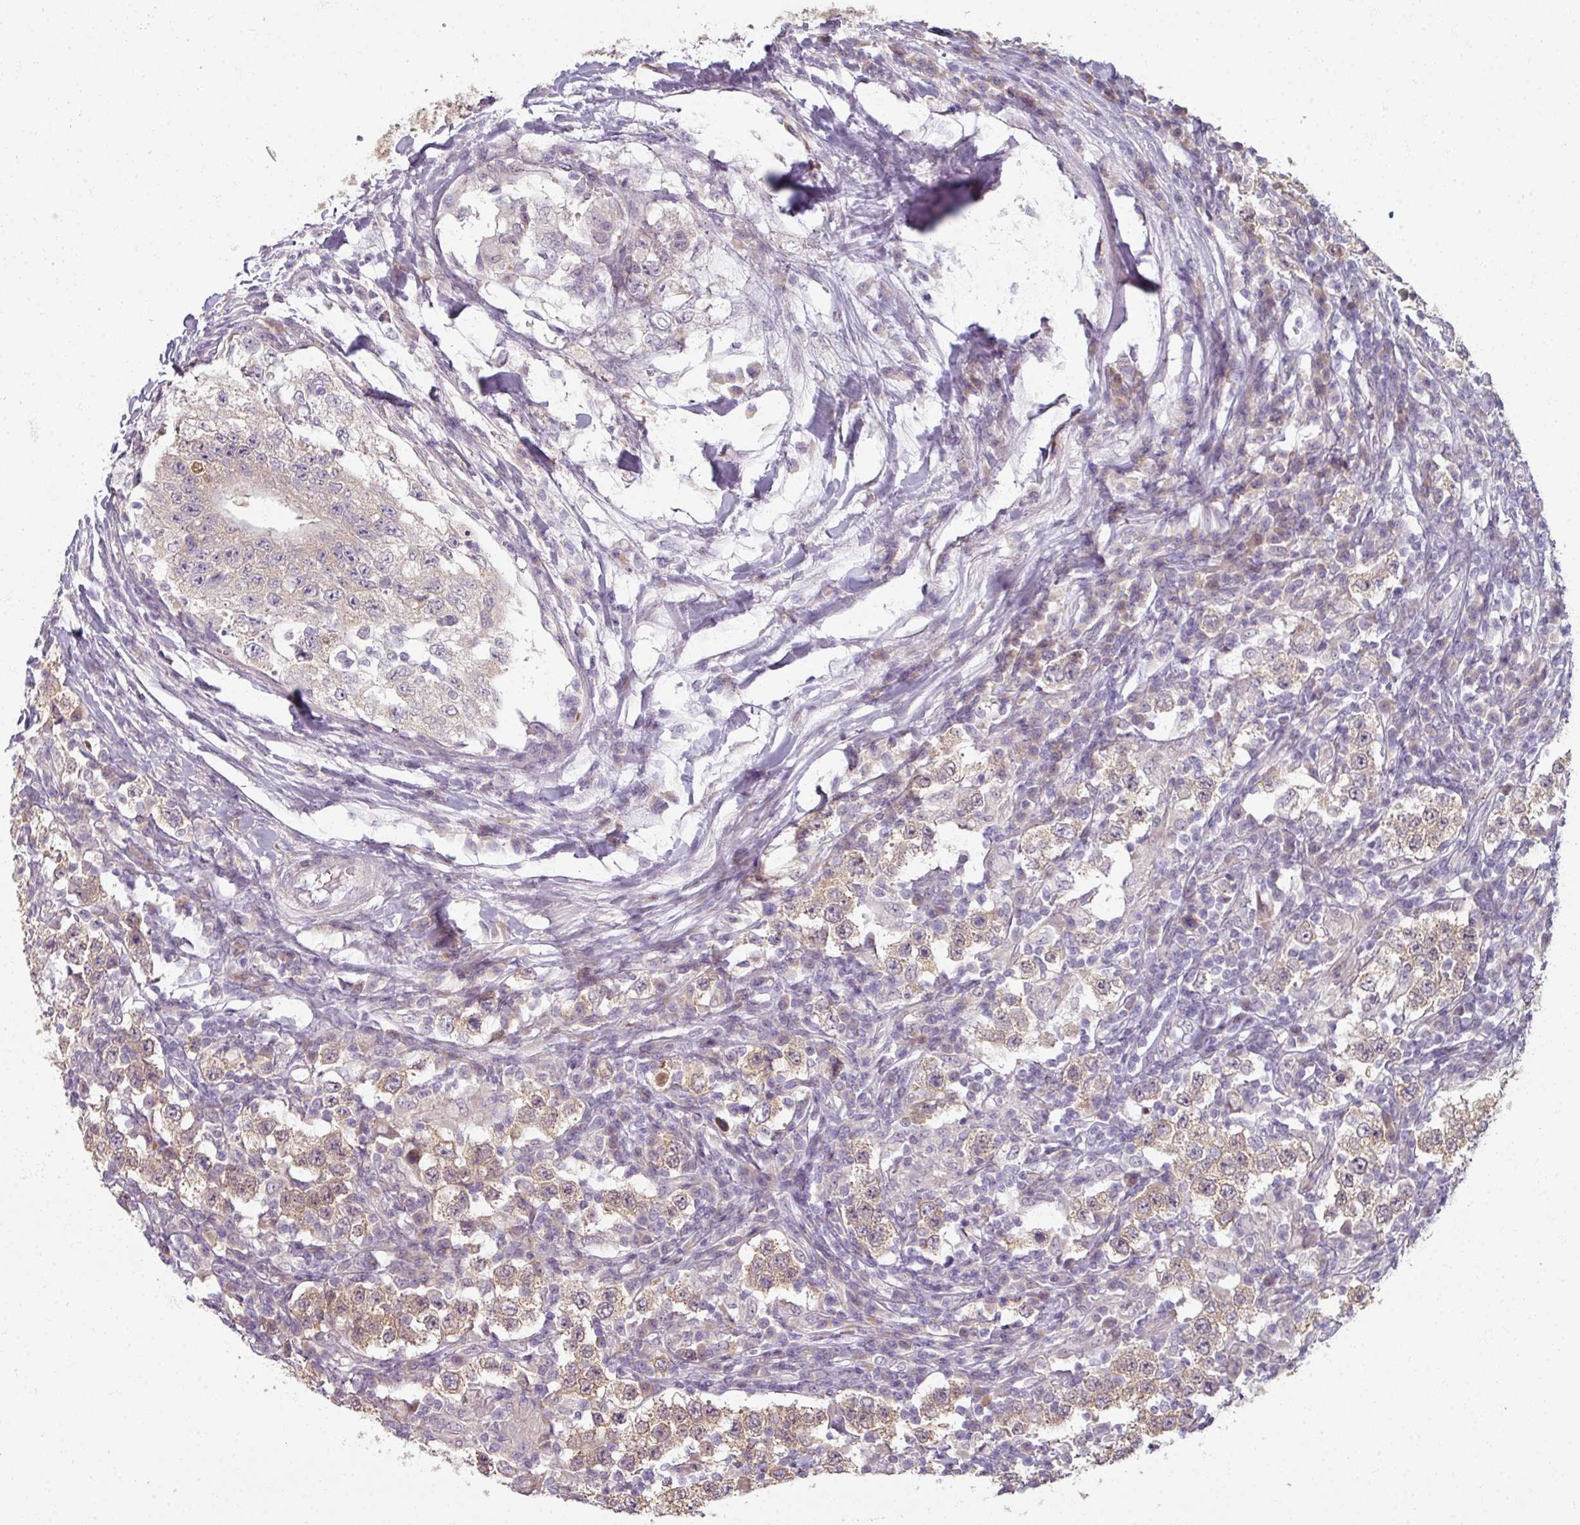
{"staining": {"intensity": "moderate", "quantity": "25%-75%", "location": "cytoplasmic/membranous"}, "tissue": "testis cancer", "cell_type": "Tumor cells", "image_type": "cancer", "snomed": [{"axis": "morphology", "description": "Seminoma, NOS"}, {"axis": "morphology", "description": "Carcinoma, Embryonal, NOS"}, {"axis": "topography", "description": "Testis"}], "caption": "A photomicrograph of human embryonal carcinoma (testis) stained for a protein reveals moderate cytoplasmic/membranous brown staining in tumor cells.", "gene": "MYMK", "patient": {"sex": "male", "age": 41}}